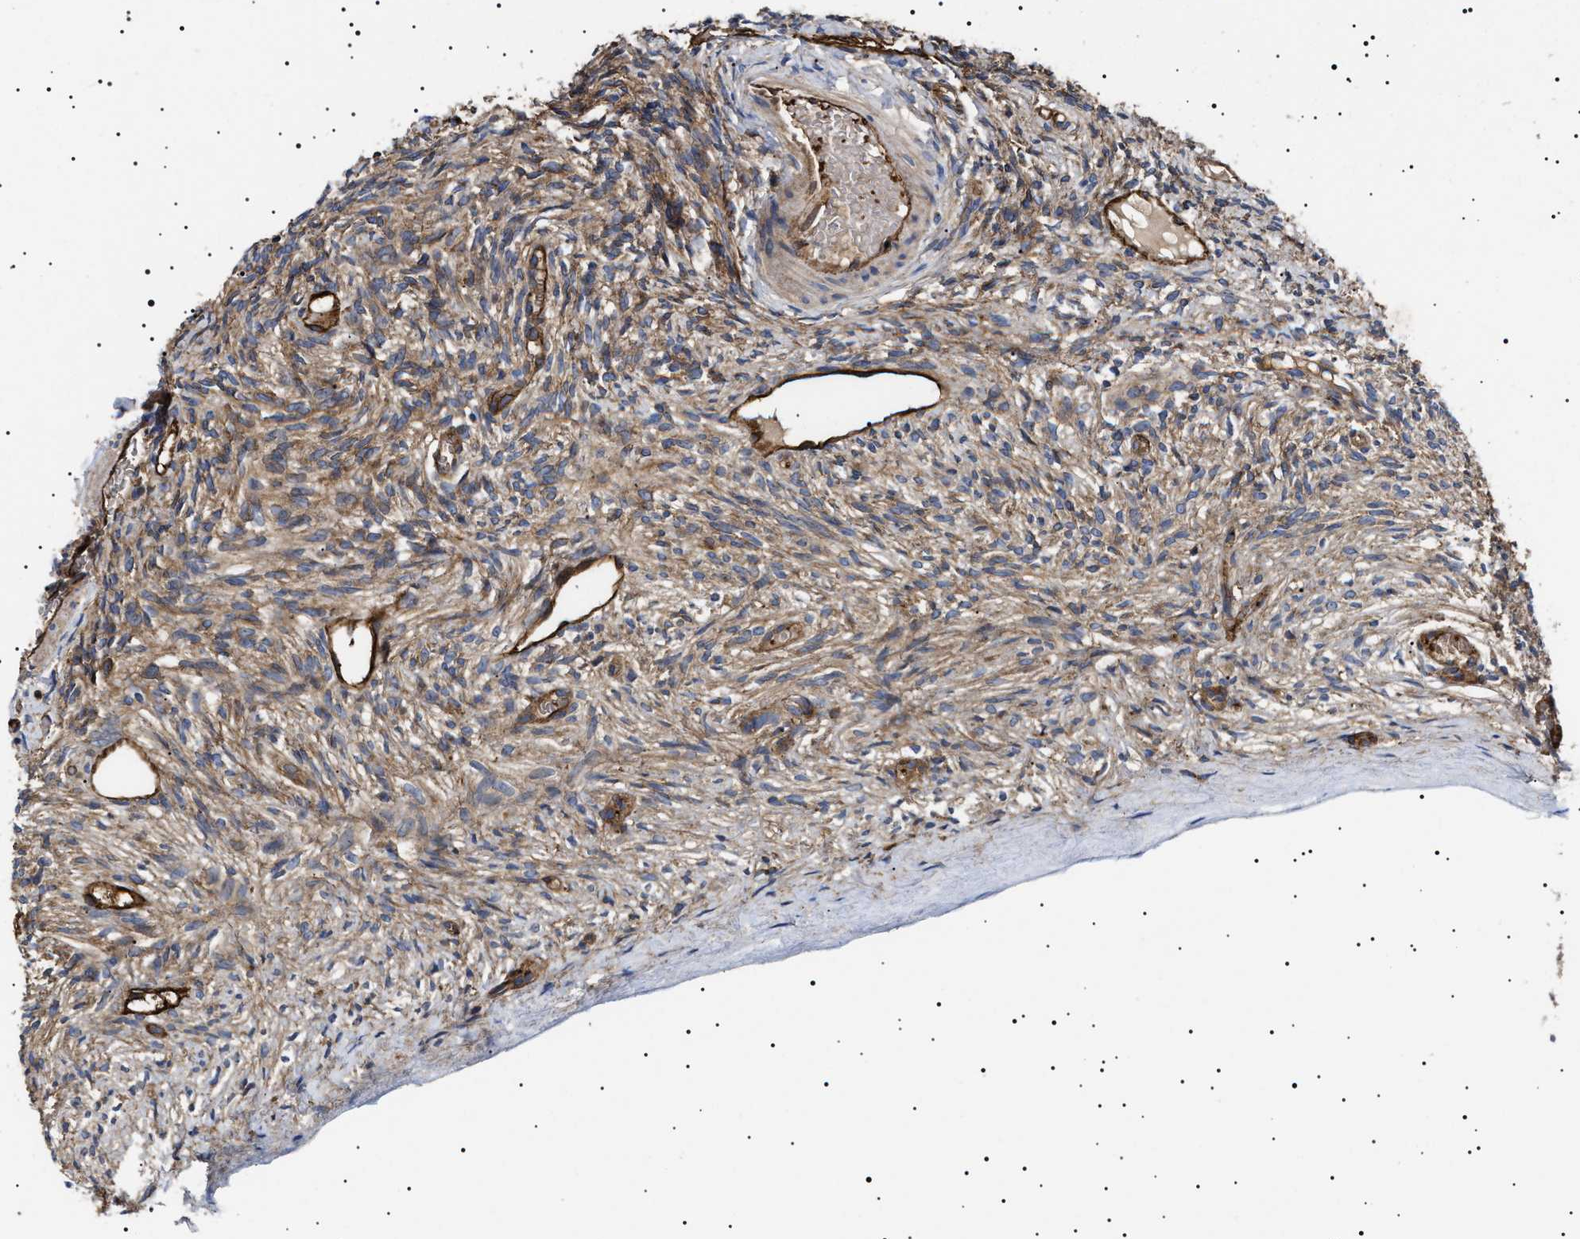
{"staining": {"intensity": "moderate", "quantity": ">75%", "location": "cytoplasmic/membranous"}, "tissue": "ovary", "cell_type": "Ovarian stroma cells", "image_type": "normal", "snomed": [{"axis": "morphology", "description": "Normal tissue, NOS"}, {"axis": "topography", "description": "Ovary"}], "caption": "Ovary stained with immunohistochemistry exhibits moderate cytoplasmic/membranous expression in approximately >75% of ovarian stroma cells.", "gene": "TPP2", "patient": {"sex": "female", "age": 33}}